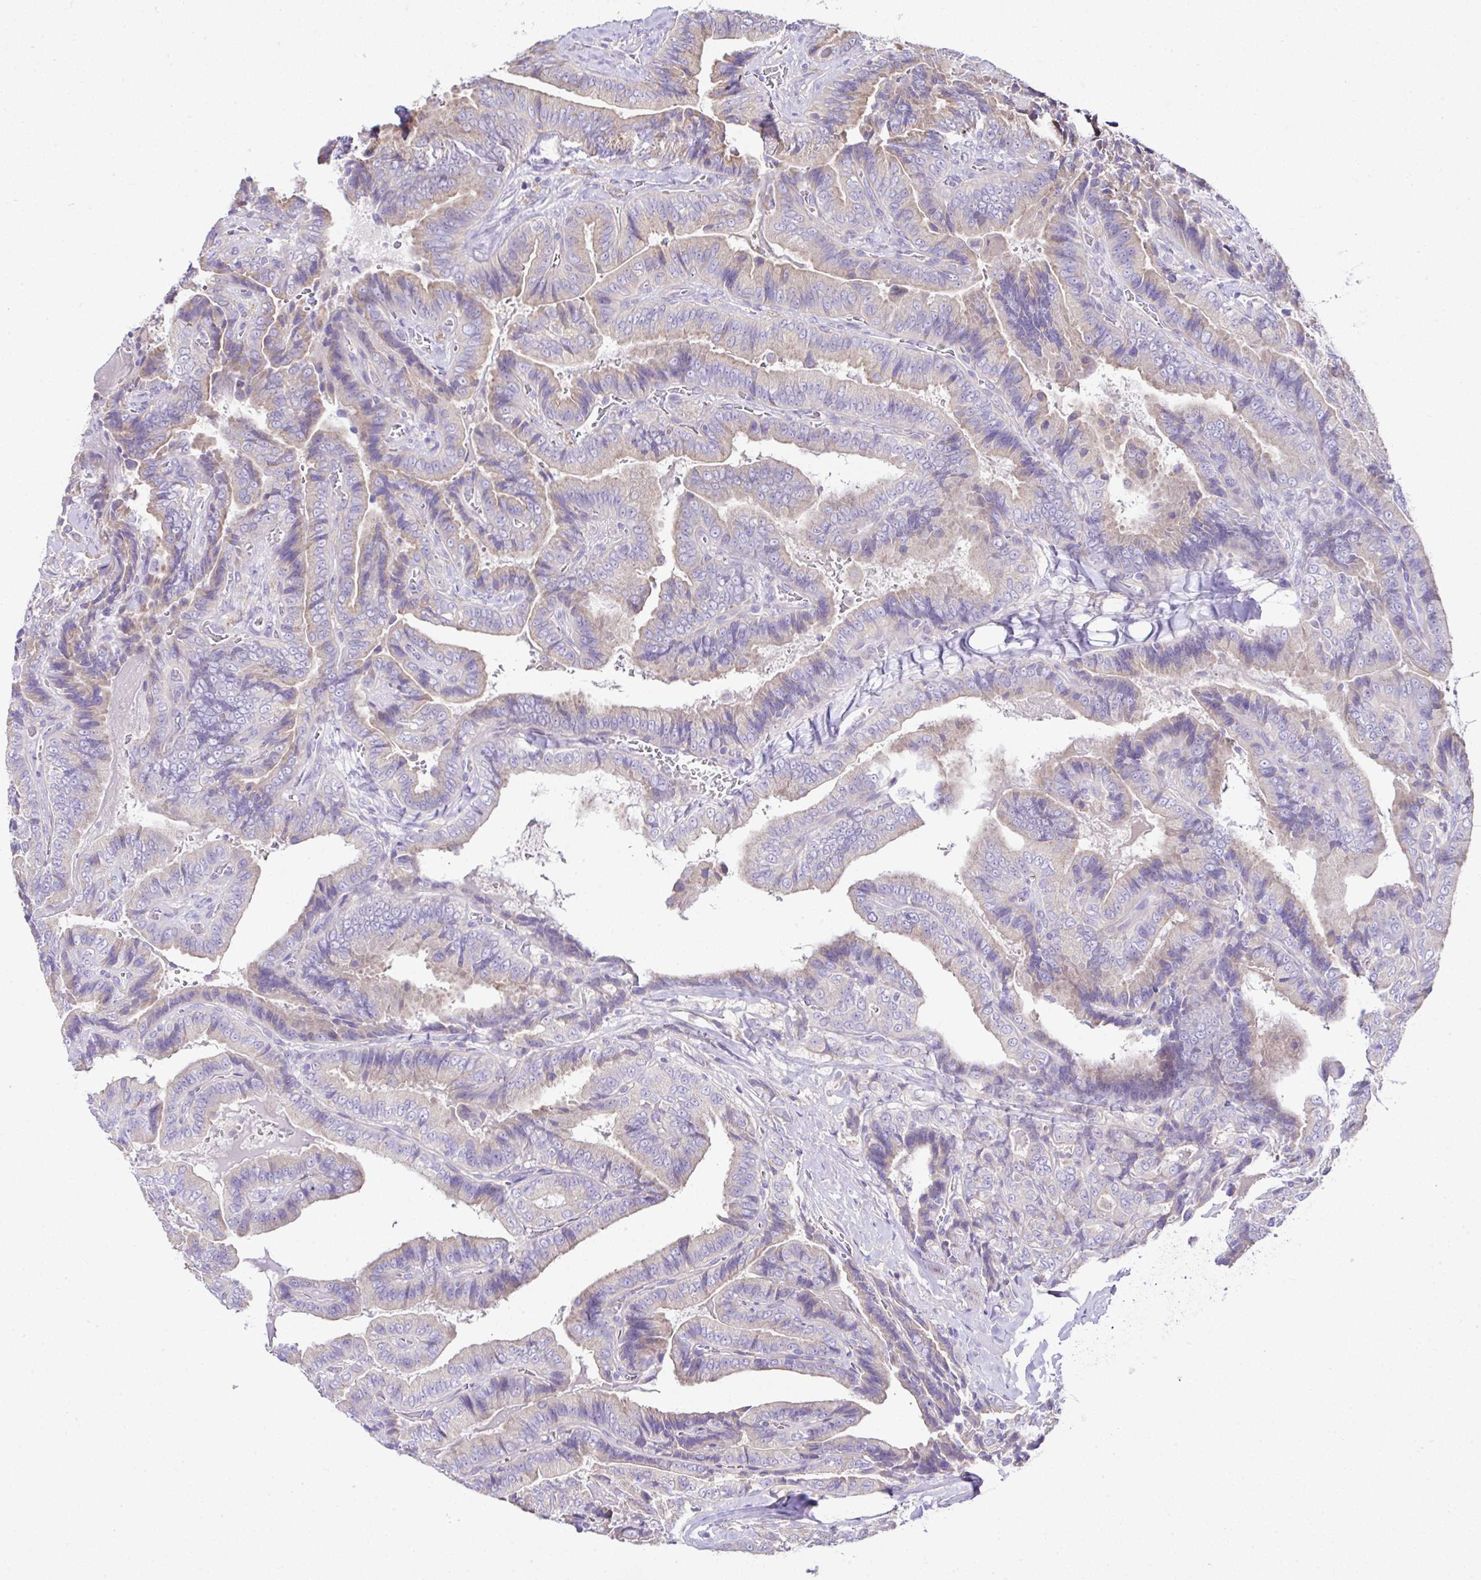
{"staining": {"intensity": "weak", "quantity": "<25%", "location": "cytoplasmic/membranous"}, "tissue": "thyroid cancer", "cell_type": "Tumor cells", "image_type": "cancer", "snomed": [{"axis": "morphology", "description": "Papillary adenocarcinoma, NOS"}, {"axis": "topography", "description": "Thyroid gland"}], "caption": "Human thyroid cancer stained for a protein using immunohistochemistry shows no expression in tumor cells.", "gene": "OR4P4", "patient": {"sex": "male", "age": 61}}